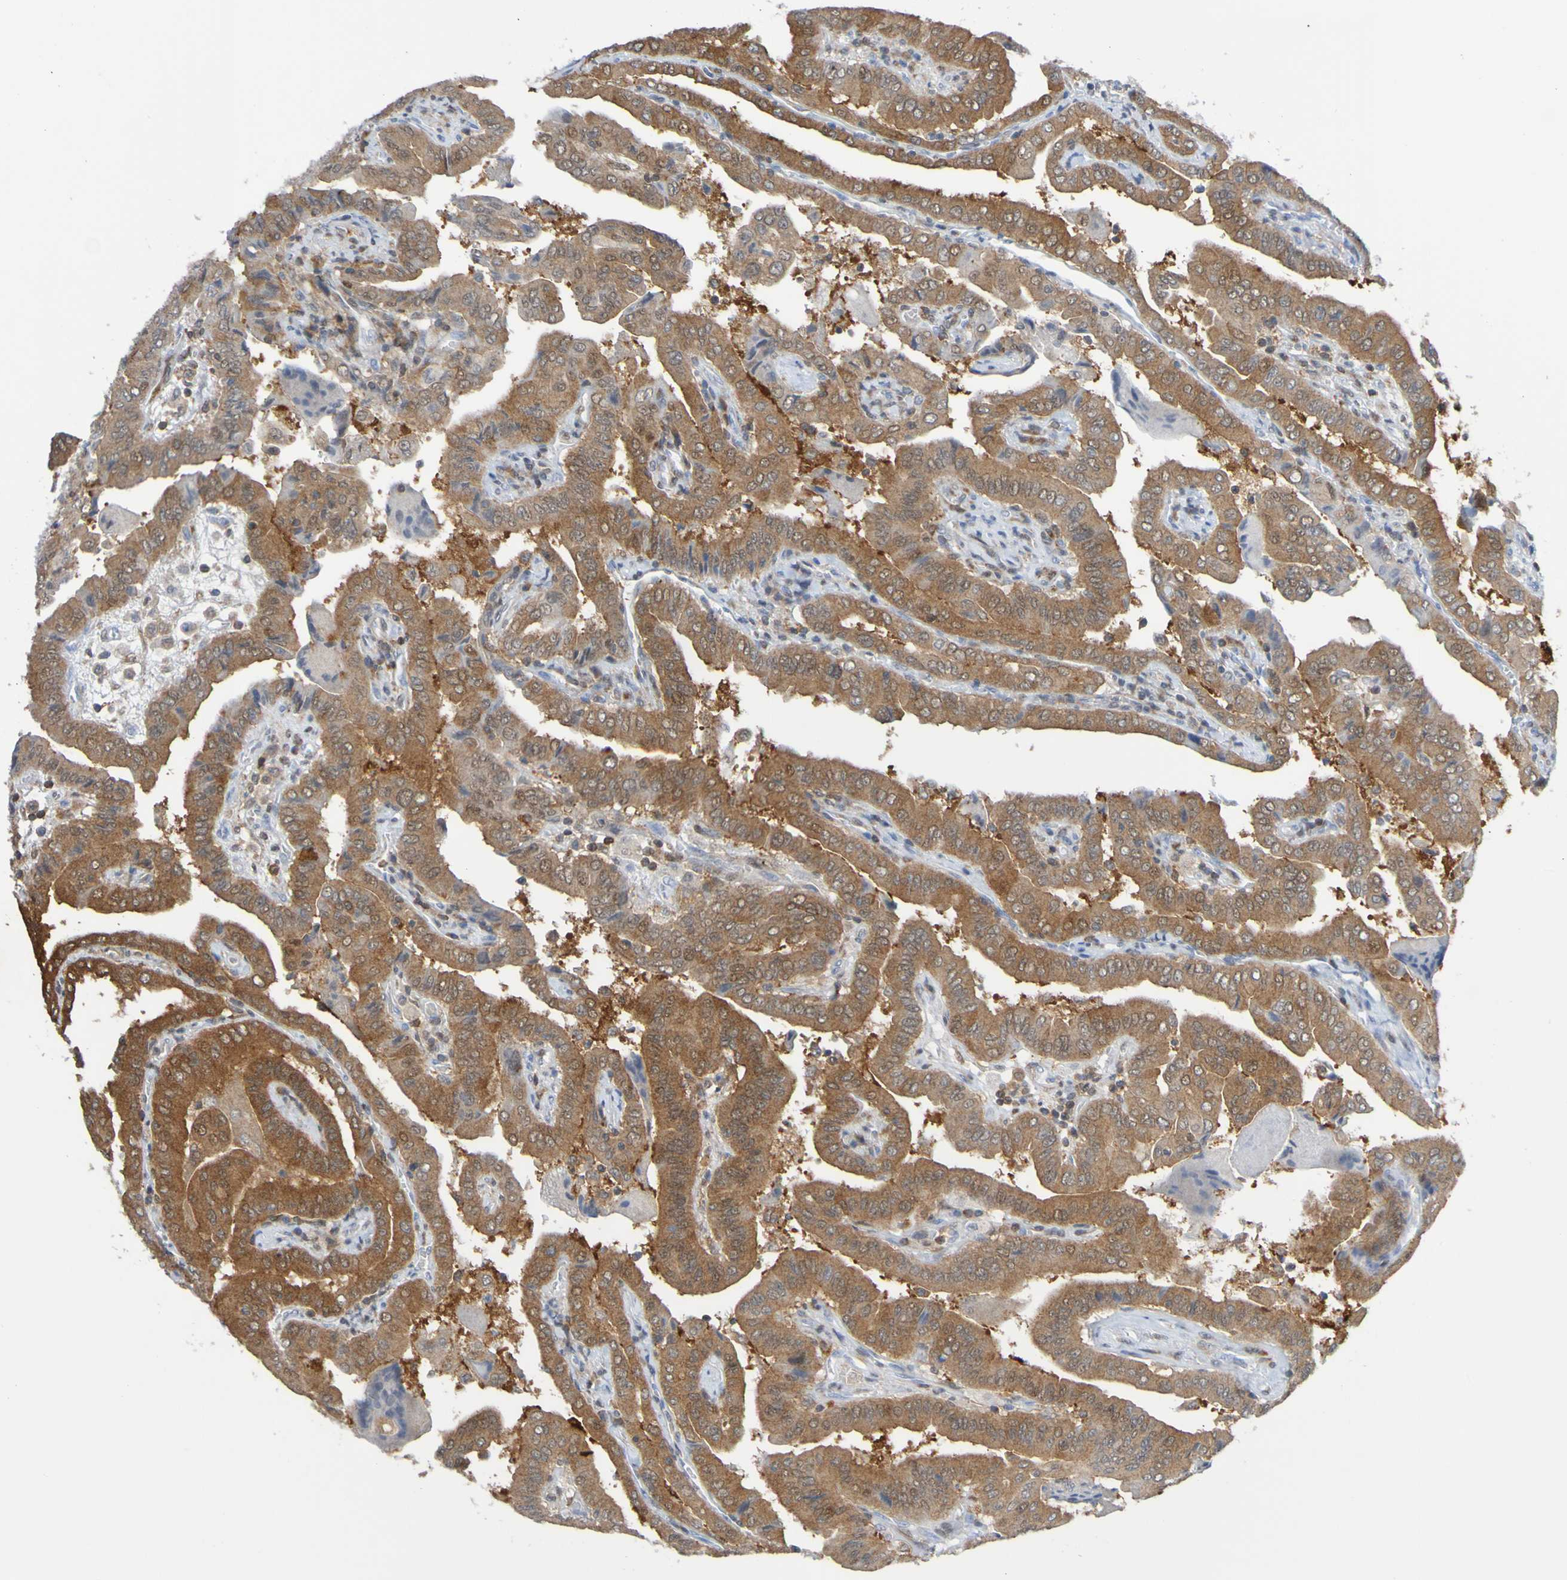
{"staining": {"intensity": "moderate", "quantity": ">75%", "location": "cytoplasmic/membranous"}, "tissue": "thyroid cancer", "cell_type": "Tumor cells", "image_type": "cancer", "snomed": [{"axis": "morphology", "description": "Papillary adenocarcinoma, NOS"}, {"axis": "topography", "description": "Thyroid gland"}], "caption": "IHC of thyroid cancer (papillary adenocarcinoma) reveals medium levels of moderate cytoplasmic/membranous positivity in approximately >75% of tumor cells. Nuclei are stained in blue.", "gene": "ATIC", "patient": {"sex": "male", "age": 33}}